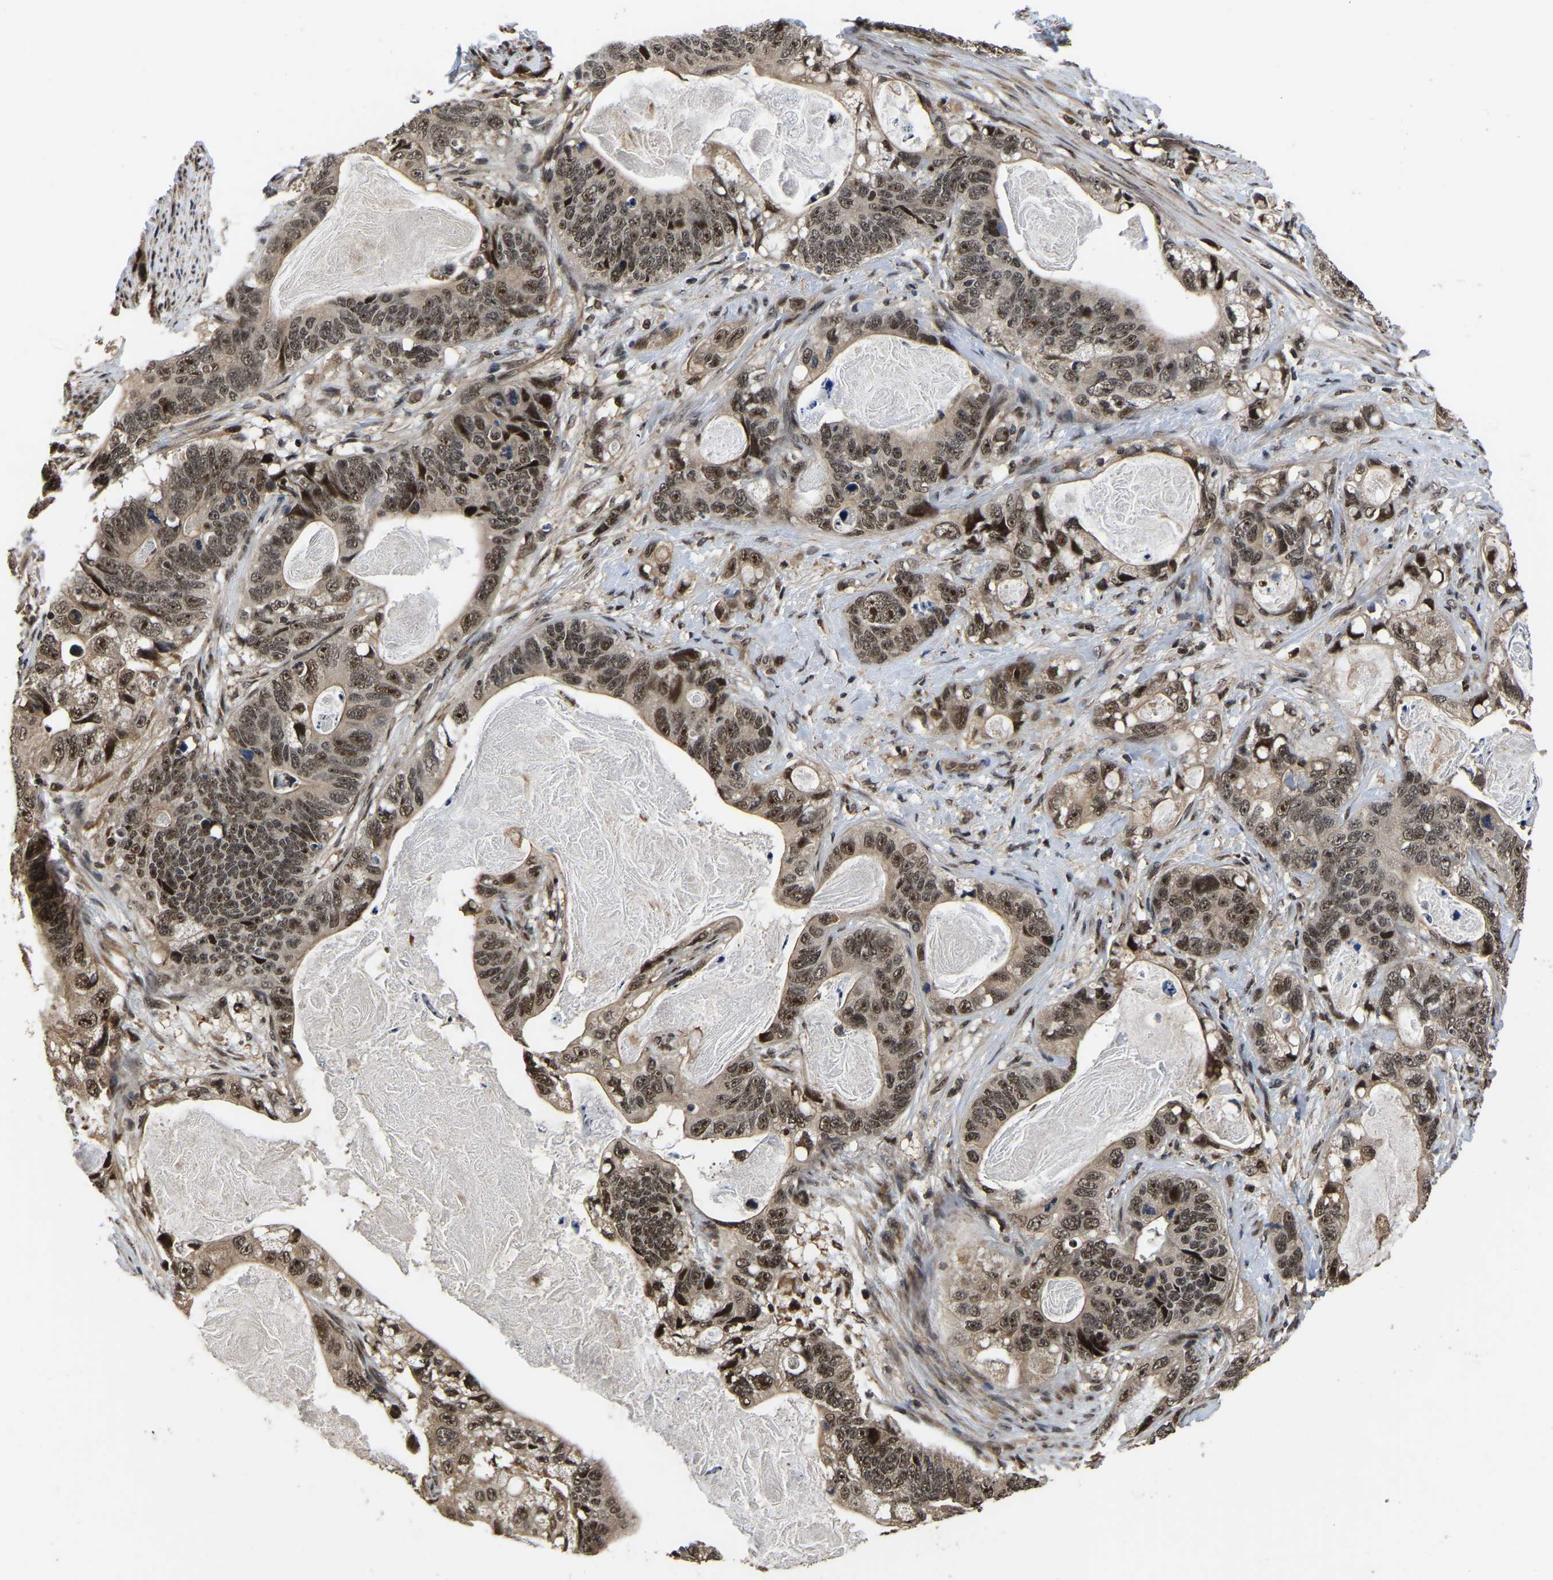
{"staining": {"intensity": "moderate", "quantity": ">75%", "location": "cytoplasmic/membranous,nuclear"}, "tissue": "stomach cancer", "cell_type": "Tumor cells", "image_type": "cancer", "snomed": [{"axis": "morphology", "description": "Normal tissue, NOS"}, {"axis": "morphology", "description": "Adenocarcinoma, NOS"}, {"axis": "topography", "description": "Stomach"}], "caption": "This micrograph shows adenocarcinoma (stomach) stained with immunohistochemistry to label a protein in brown. The cytoplasmic/membranous and nuclear of tumor cells show moderate positivity for the protein. Nuclei are counter-stained blue.", "gene": "CIAO1", "patient": {"sex": "female", "age": 89}}